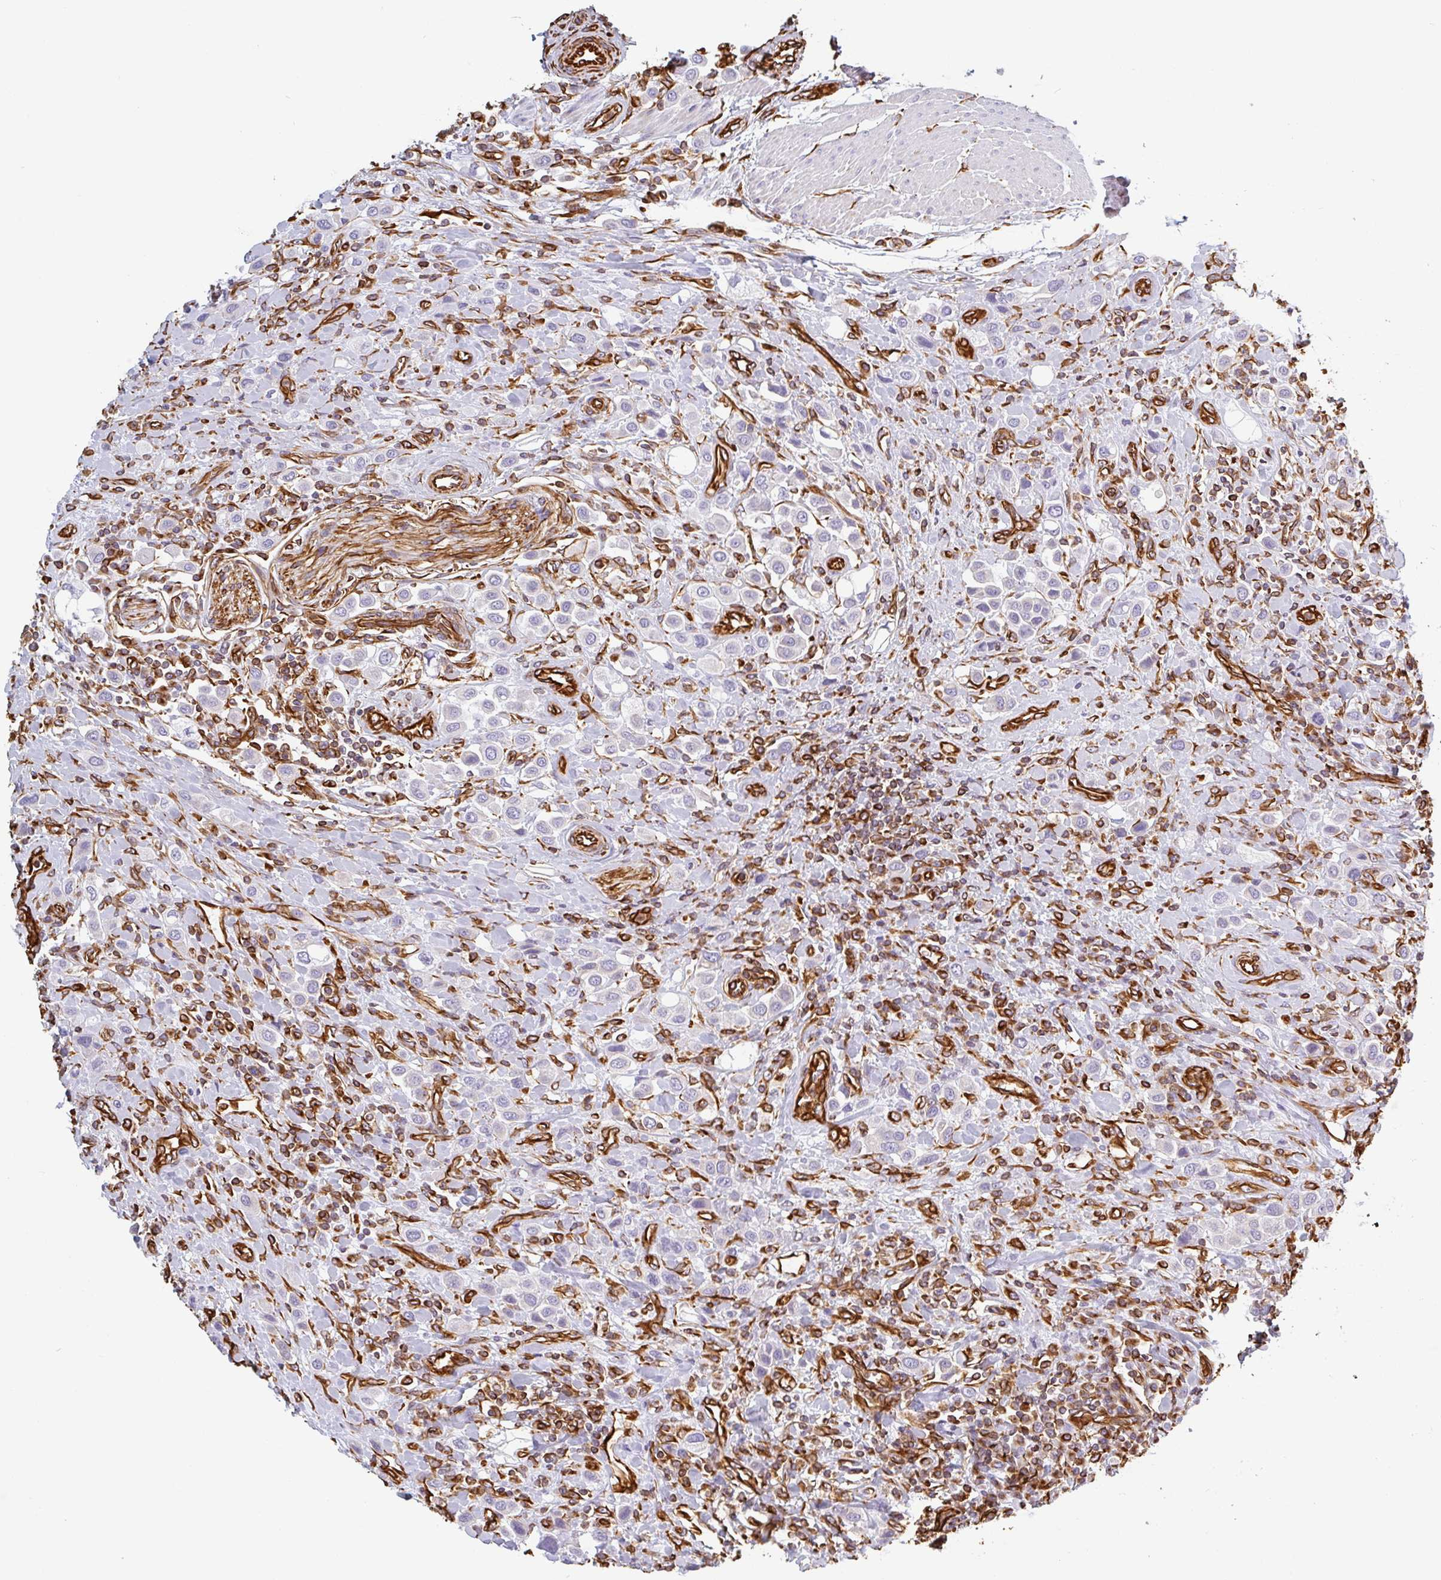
{"staining": {"intensity": "negative", "quantity": "none", "location": "none"}, "tissue": "urothelial cancer", "cell_type": "Tumor cells", "image_type": "cancer", "snomed": [{"axis": "morphology", "description": "Urothelial carcinoma, High grade"}, {"axis": "topography", "description": "Urinary bladder"}], "caption": "Human urothelial carcinoma (high-grade) stained for a protein using immunohistochemistry (IHC) shows no expression in tumor cells.", "gene": "PPFIA1", "patient": {"sex": "male", "age": 50}}